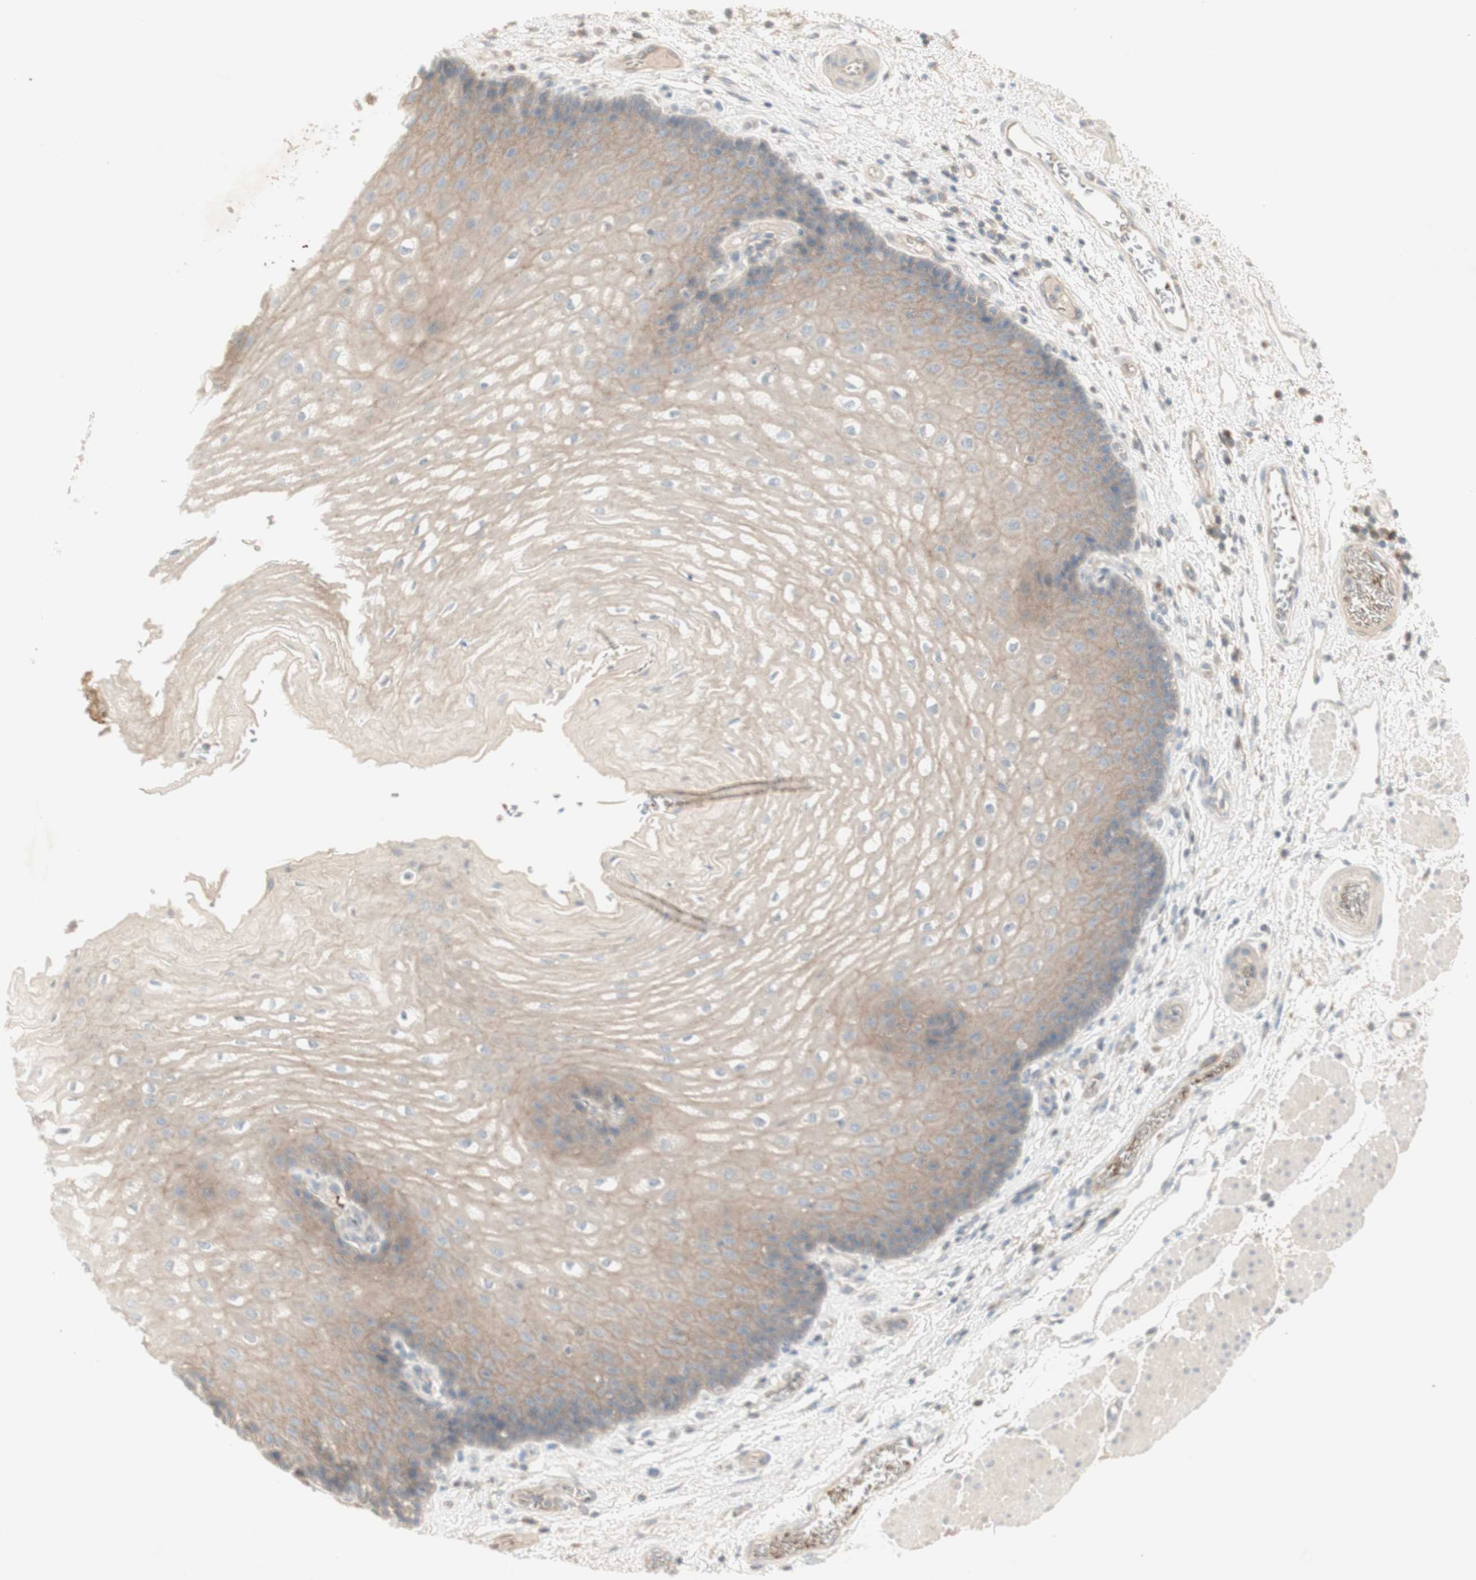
{"staining": {"intensity": "weak", "quantity": ">75%", "location": "cytoplasmic/membranous"}, "tissue": "esophagus", "cell_type": "Squamous epithelial cells", "image_type": "normal", "snomed": [{"axis": "morphology", "description": "Normal tissue, NOS"}, {"axis": "topography", "description": "Esophagus"}], "caption": "Esophagus stained with a brown dye exhibits weak cytoplasmic/membranous positive staining in about >75% of squamous epithelial cells.", "gene": "PTGER4", "patient": {"sex": "male", "age": 54}}